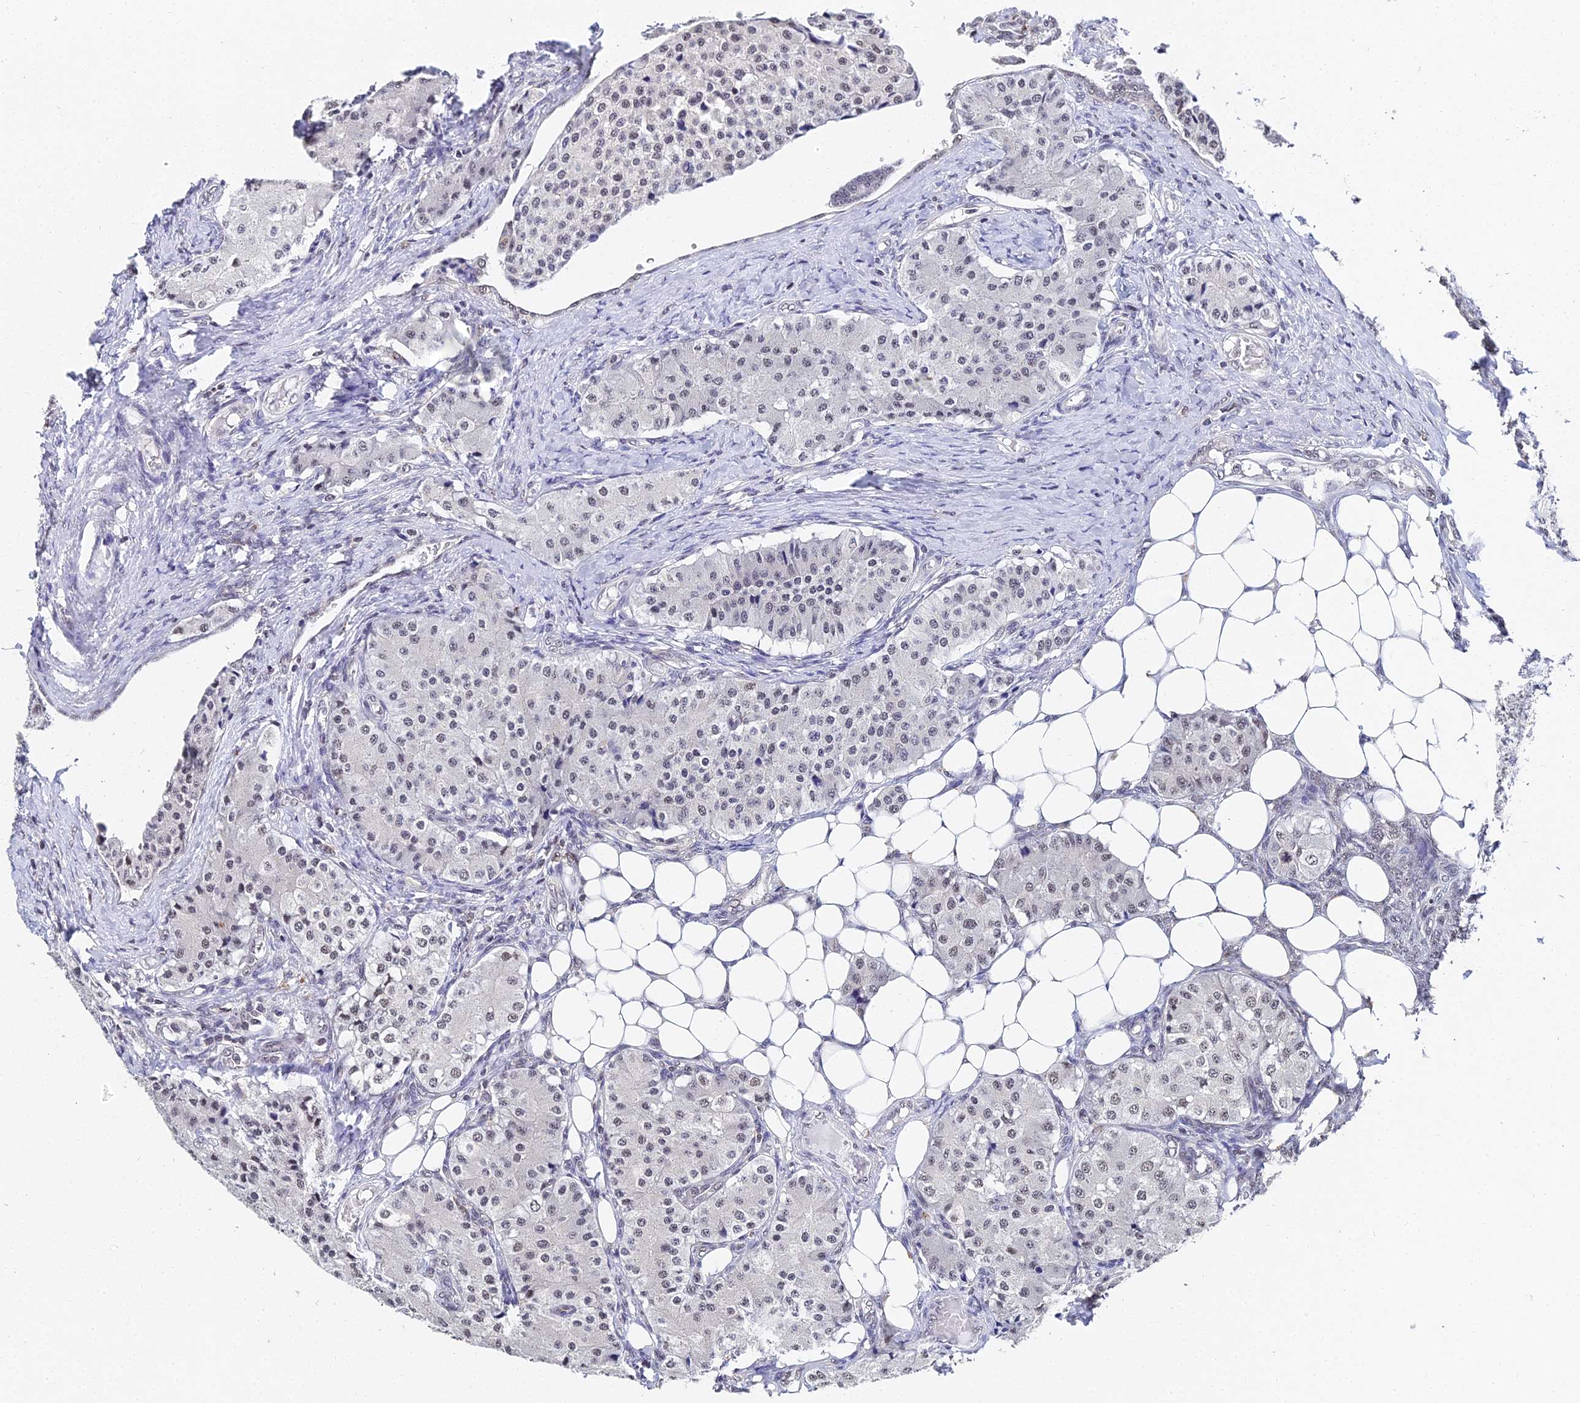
{"staining": {"intensity": "weak", "quantity": "<25%", "location": "nuclear"}, "tissue": "carcinoid", "cell_type": "Tumor cells", "image_type": "cancer", "snomed": [{"axis": "morphology", "description": "Carcinoid, malignant, NOS"}, {"axis": "topography", "description": "Colon"}], "caption": "A high-resolution image shows IHC staining of carcinoid, which exhibits no significant positivity in tumor cells. The staining is performed using DAB (3,3'-diaminobenzidine) brown chromogen with nuclei counter-stained in using hematoxylin.", "gene": "MAGOHB", "patient": {"sex": "female", "age": 52}}